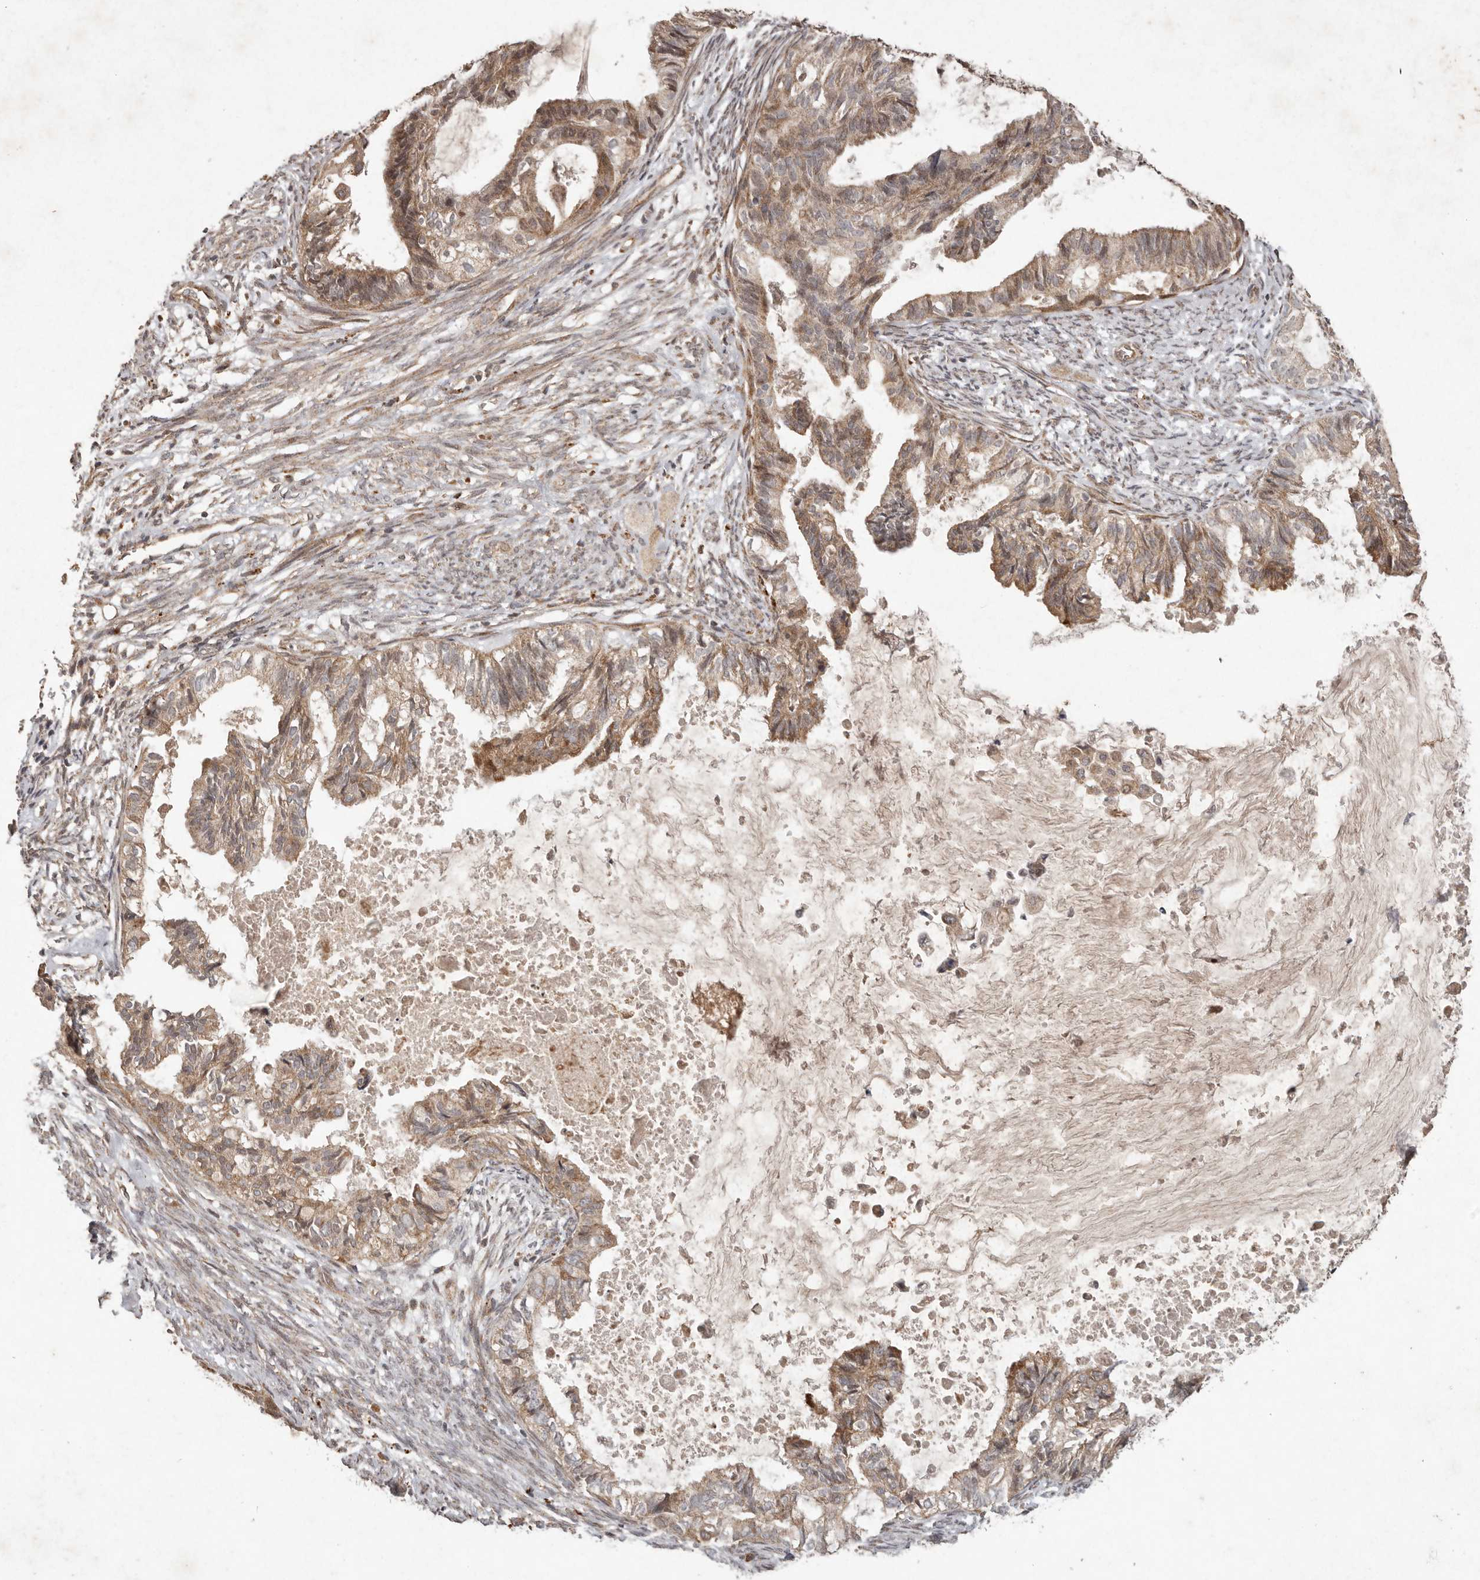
{"staining": {"intensity": "moderate", "quantity": ">75%", "location": "cytoplasmic/membranous"}, "tissue": "cervical cancer", "cell_type": "Tumor cells", "image_type": "cancer", "snomed": [{"axis": "morphology", "description": "Normal tissue, NOS"}, {"axis": "morphology", "description": "Adenocarcinoma, NOS"}, {"axis": "topography", "description": "Cervix"}, {"axis": "topography", "description": "Endometrium"}], "caption": "This is an image of immunohistochemistry (IHC) staining of adenocarcinoma (cervical), which shows moderate positivity in the cytoplasmic/membranous of tumor cells.", "gene": "PLOD2", "patient": {"sex": "female", "age": 86}}